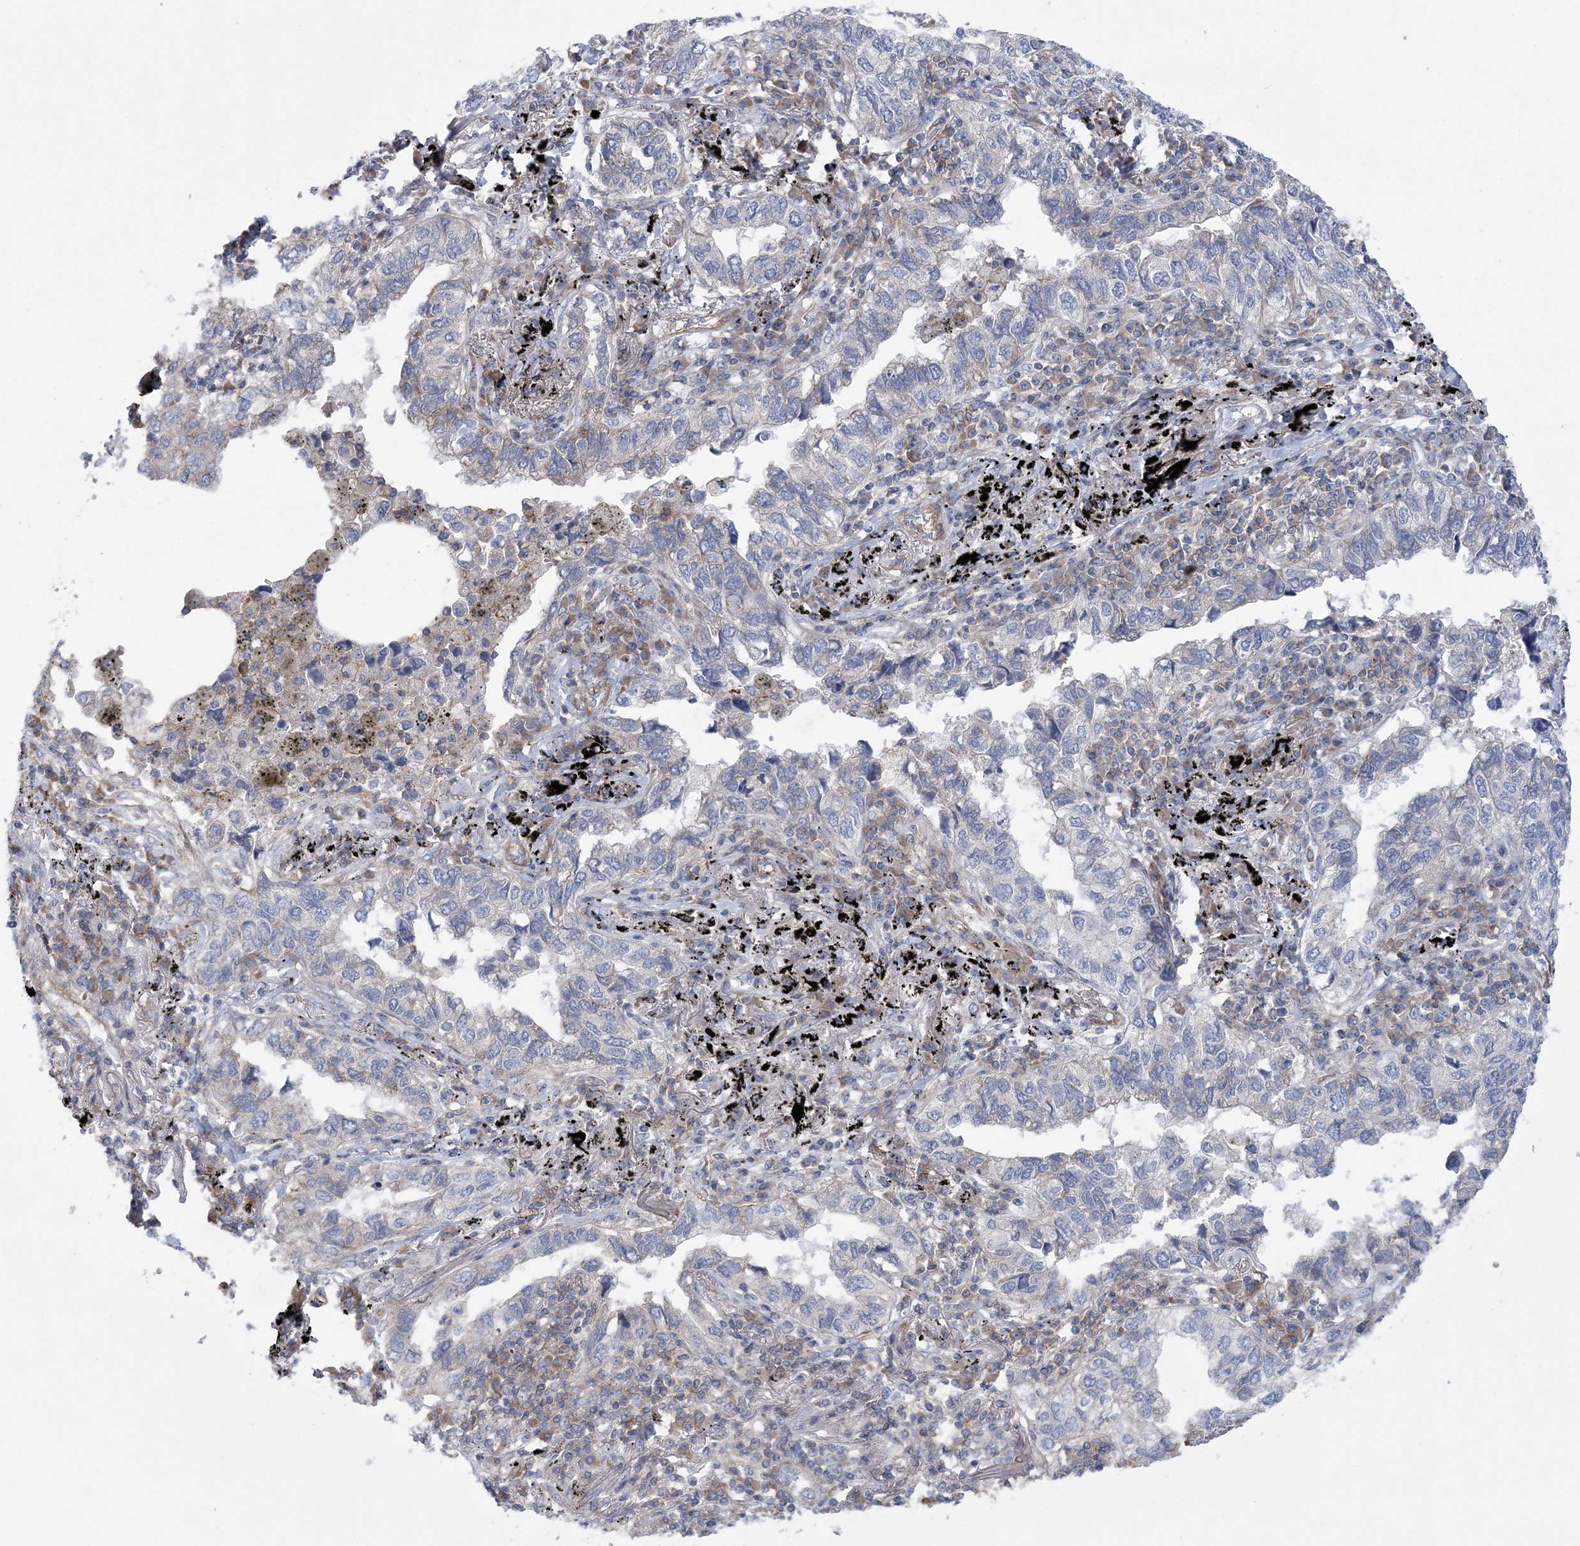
{"staining": {"intensity": "negative", "quantity": "none", "location": "none"}, "tissue": "lung cancer", "cell_type": "Tumor cells", "image_type": "cancer", "snomed": [{"axis": "morphology", "description": "Adenocarcinoma, NOS"}, {"axis": "topography", "description": "Lung"}], "caption": "Immunohistochemical staining of lung cancer (adenocarcinoma) shows no significant staining in tumor cells. The staining is performed using DAB (3,3'-diaminobenzidine) brown chromogen with nuclei counter-stained in using hematoxylin.", "gene": "ARSJ", "patient": {"sex": "male", "age": 65}}